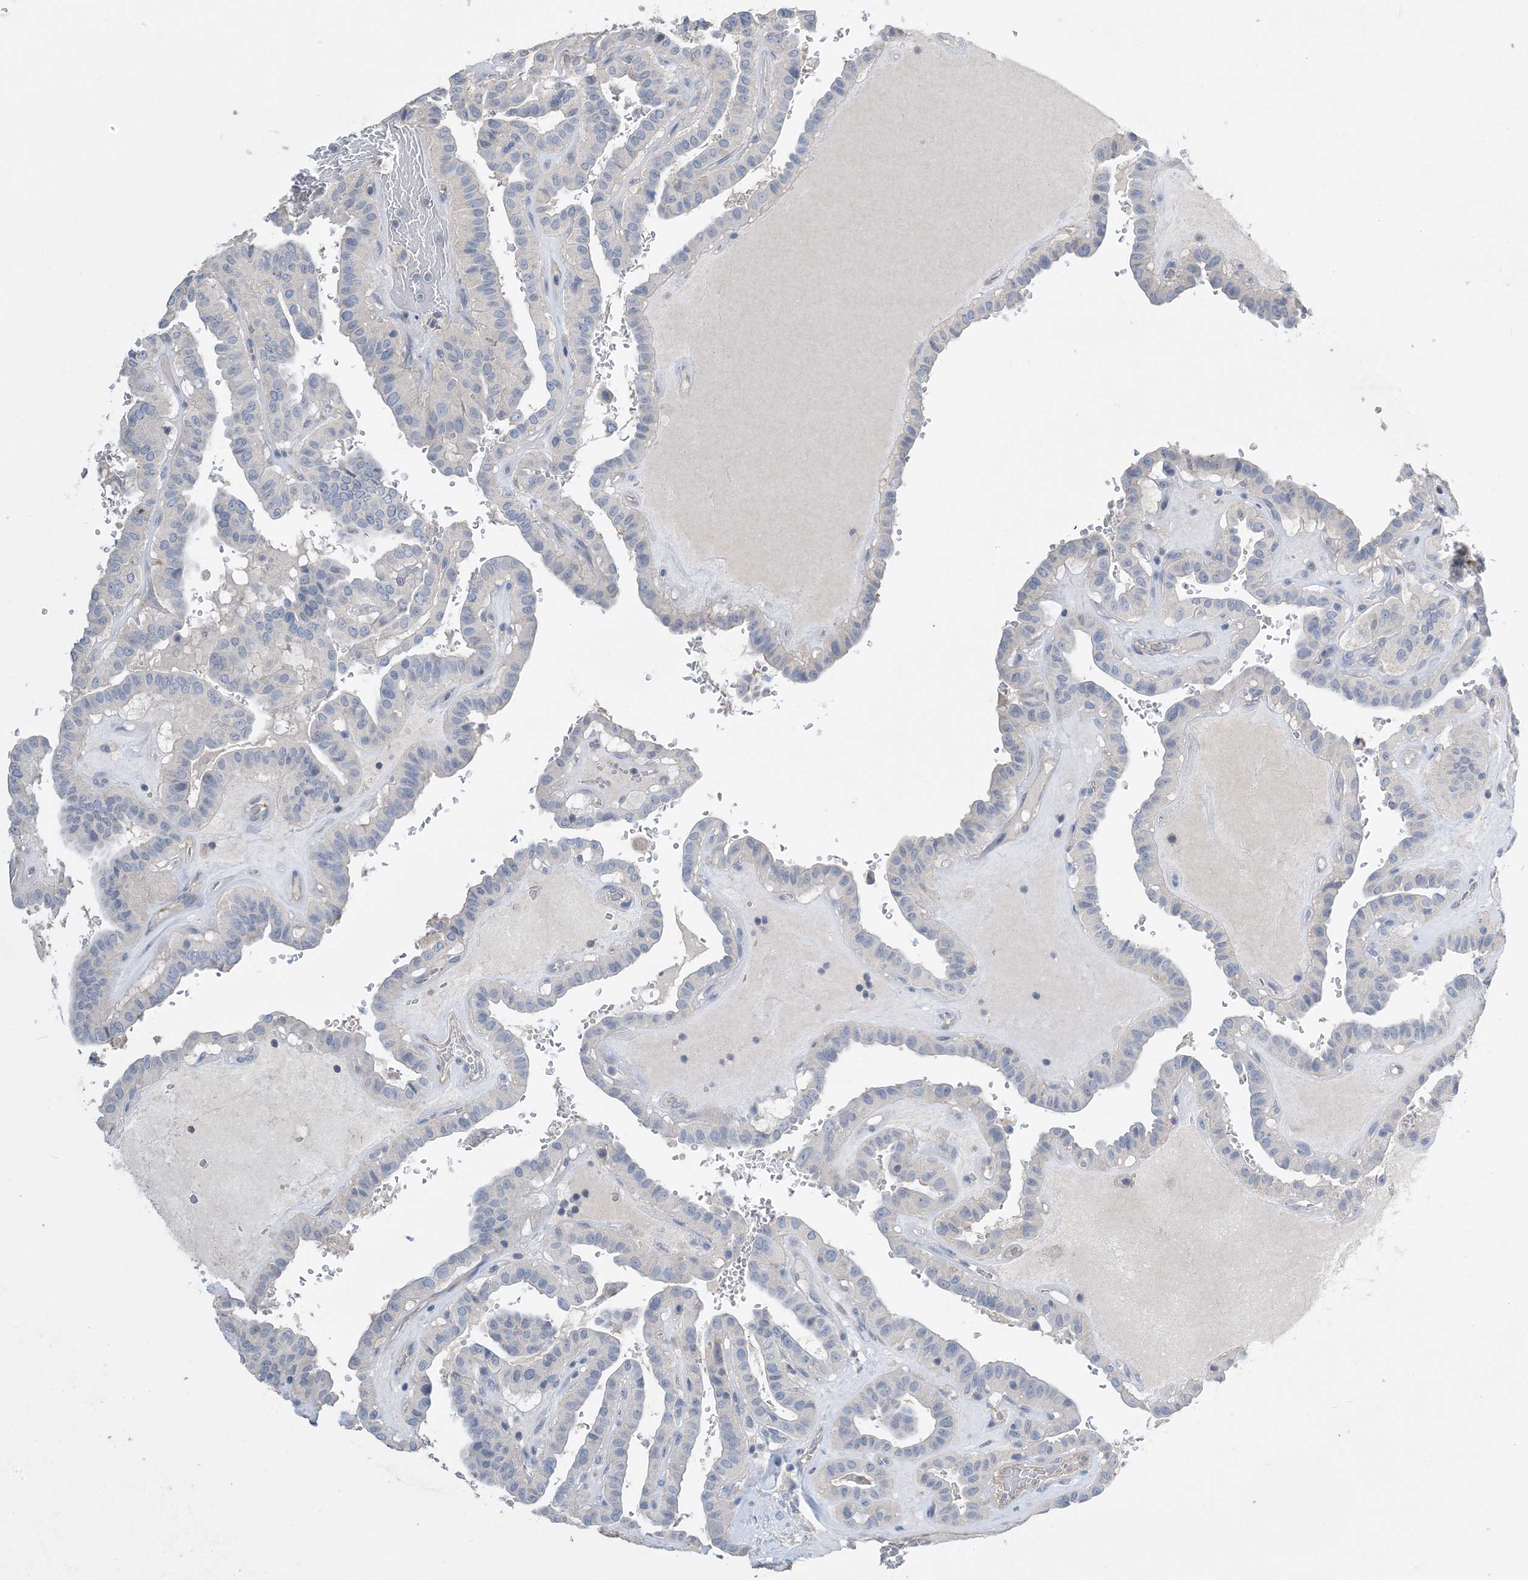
{"staining": {"intensity": "negative", "quantity": "none", "location": "none"}, "tissue": "thyroid cancer", "cell_type": "Tumor cells", "image_type": "cancer", "snomed": [{"axis": "morphology", "description": "Papillary adenocarcinoma, NOS"}, {"axis": "topography", "description": "Thyroid gland"}], "caption": "There is no significant positivity in tumor cells of thyroid cancer.", "gene": "KPRP", "patient": {"sex": "male", "age": 77}}